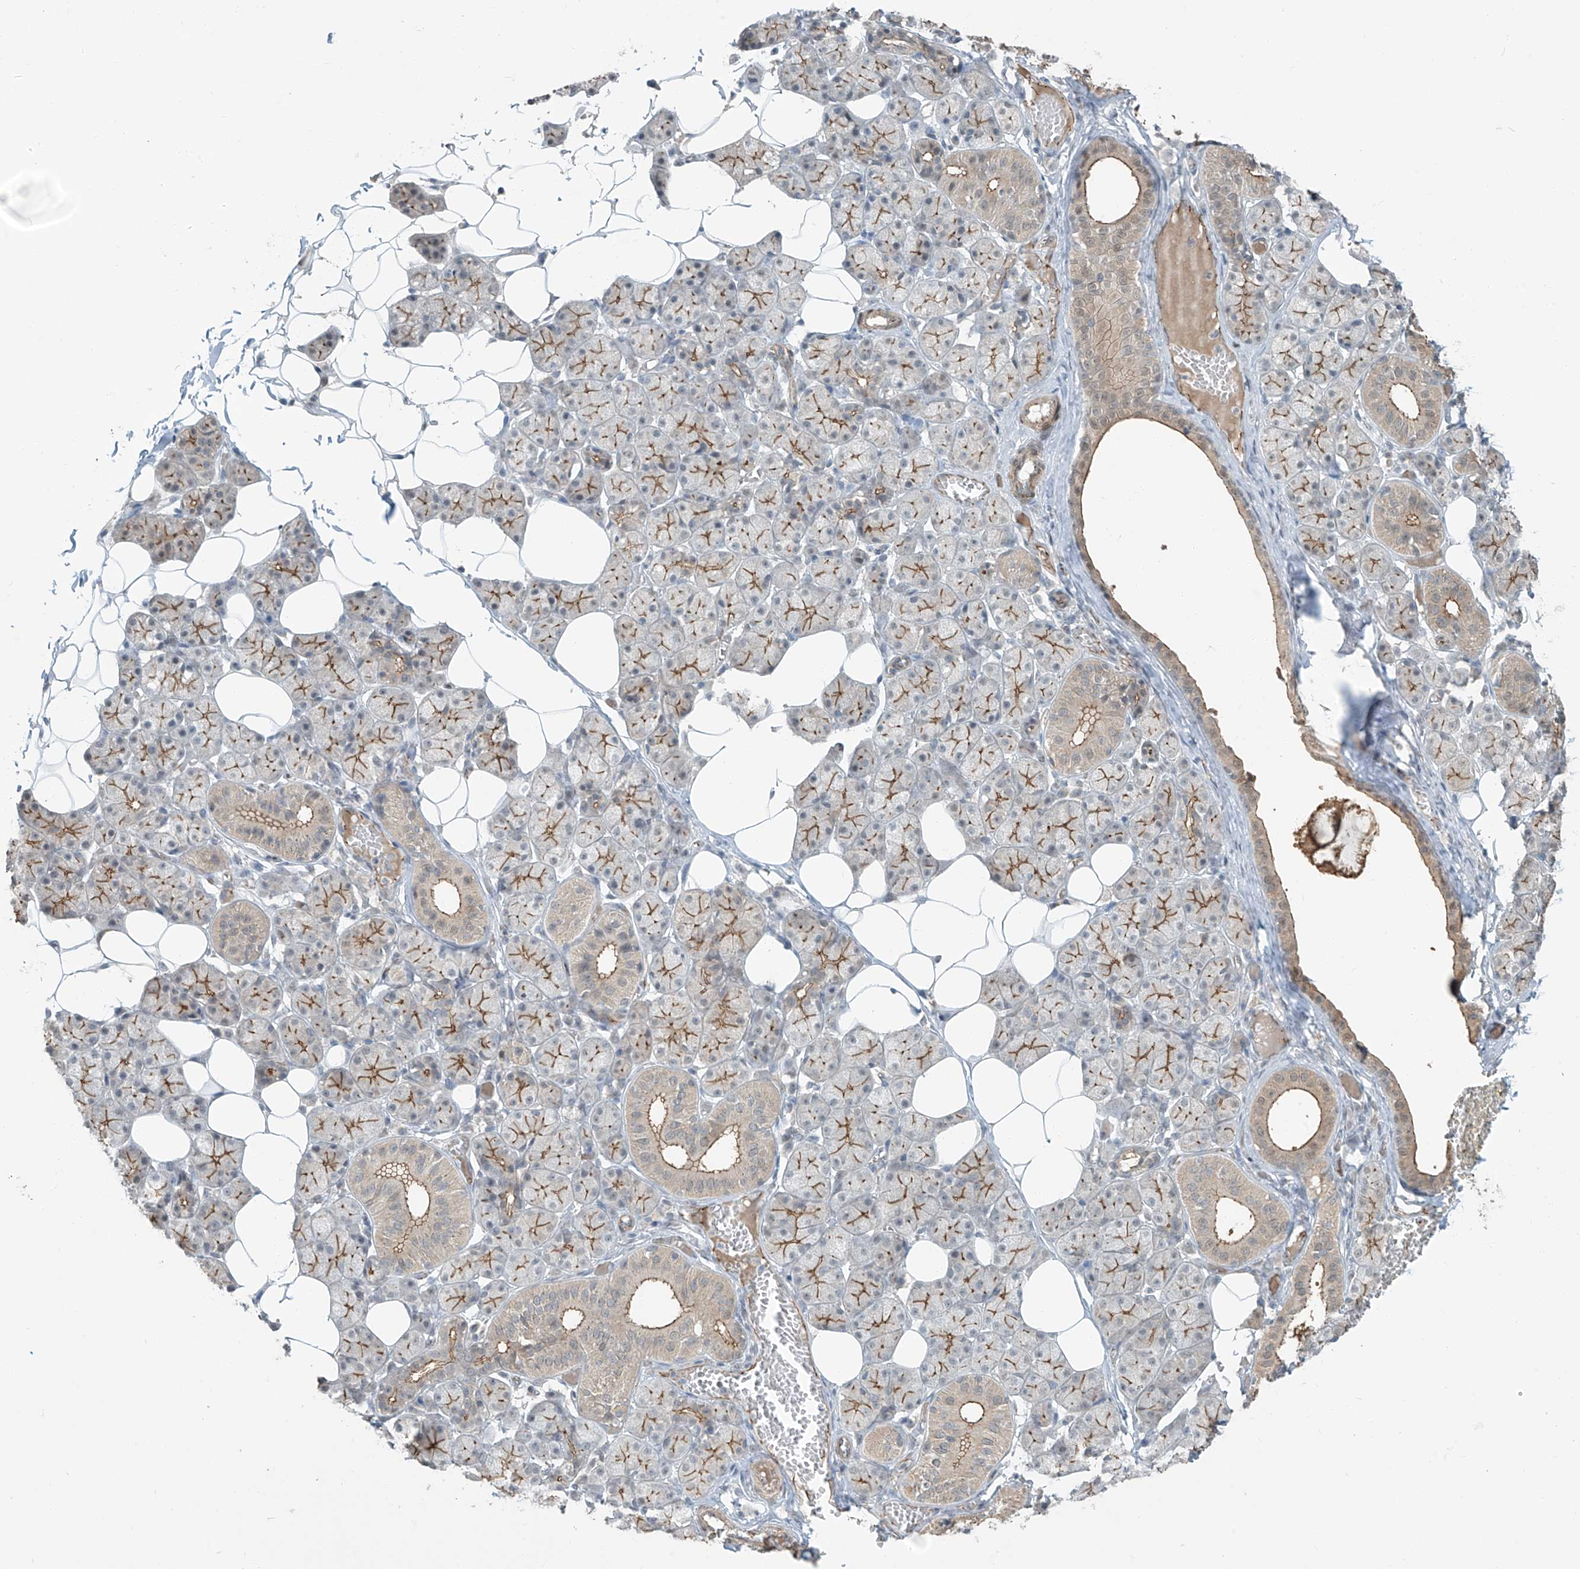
{"staining": {"intensity": "moderate", "quantity": ">75%", "location": "cytoplasmic/membranous"}, "tissue": "salivary gland", "cell_type": "Glandular cells", "image_type": "normal", "snomed": [{"axis": "morphology", "description": "Normal tissue, NOS"}, {"axis": "topography", "description": "Salivary gland"}], "caption": "A medium amount of moderate cytoplasmic/membranous expression is identified in about >75% of glandular cells in unremarkable salivary gland.", "gene": "ZNF16", "patient": {"sex": "female", "age": 33}}